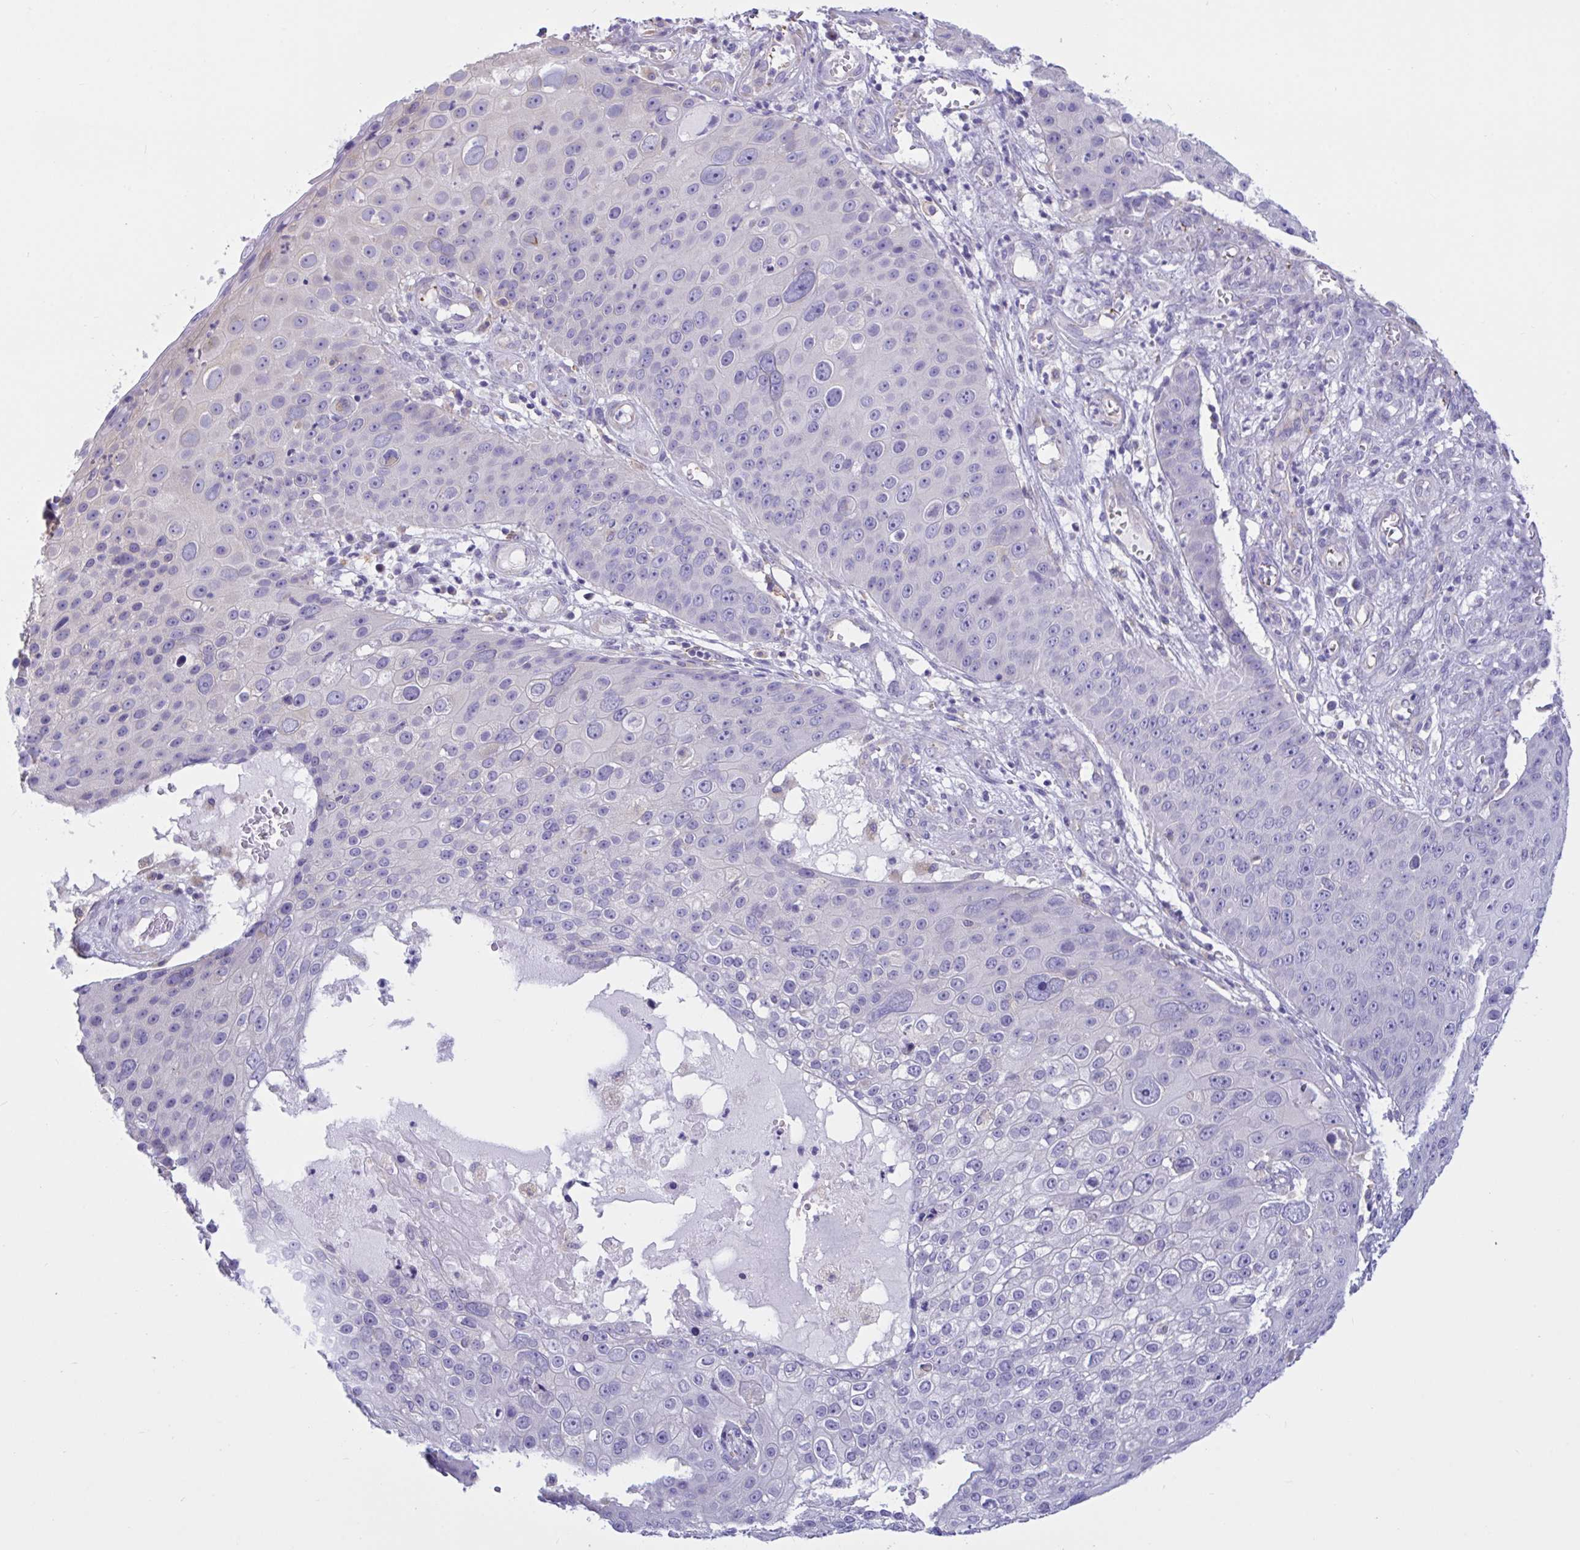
{"staining": {"intensity": "negative", "quantity": "none", "location": "none"}, "tissue": "skin cancer", "cell_type": "Tumor cells", "image_type": "cancer", "snomed": [{"axis": "morphology", "description": "Squamous cell carcinoma, NOS"}, {"axis": "topography", "description": "Skin"}], "caption": "Immunohistochemistry (IHC) of human skin cancer exhibits no expression in tumor cells.", "gene": "RPL22L1", "patient": {"sex": "male", "age": 71}}